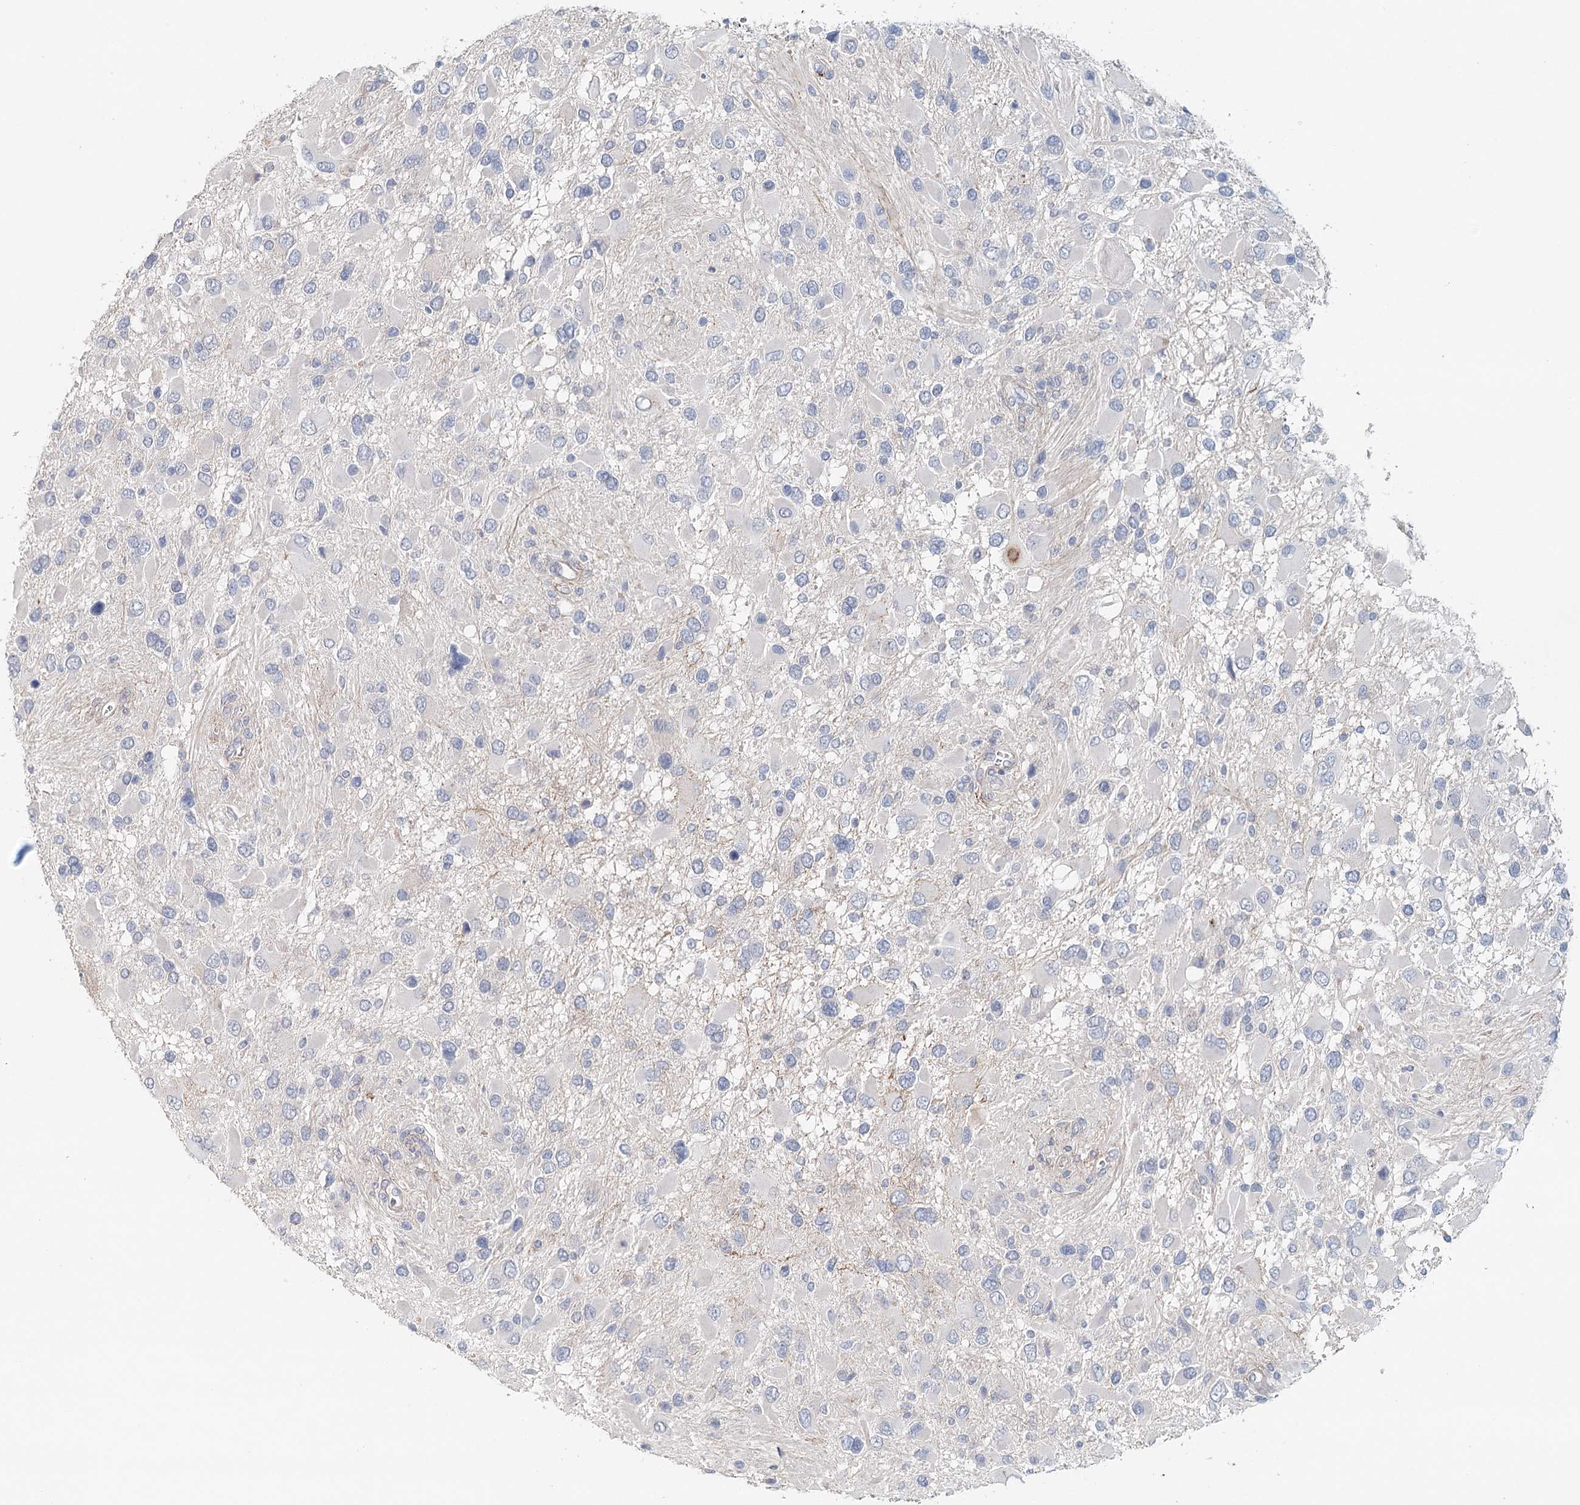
{"staining": {"intensity": "negative", "quantity": "none", "location": "none"}, "tissue": "glioma", "cell_type": "Tumor cells", "image_type": "cancer", "snomed": [{"axis": "morphology", "description": "Glioma, malignant, High grade"}, {"axis": "topography", "description": "Brain"}], "caption": "This is an immunohistochemistry micrograph of human glioma. There is no staining in tumor cells.", "gene": "SYNPO", "patient": {"sex": "male", "age": 53}}